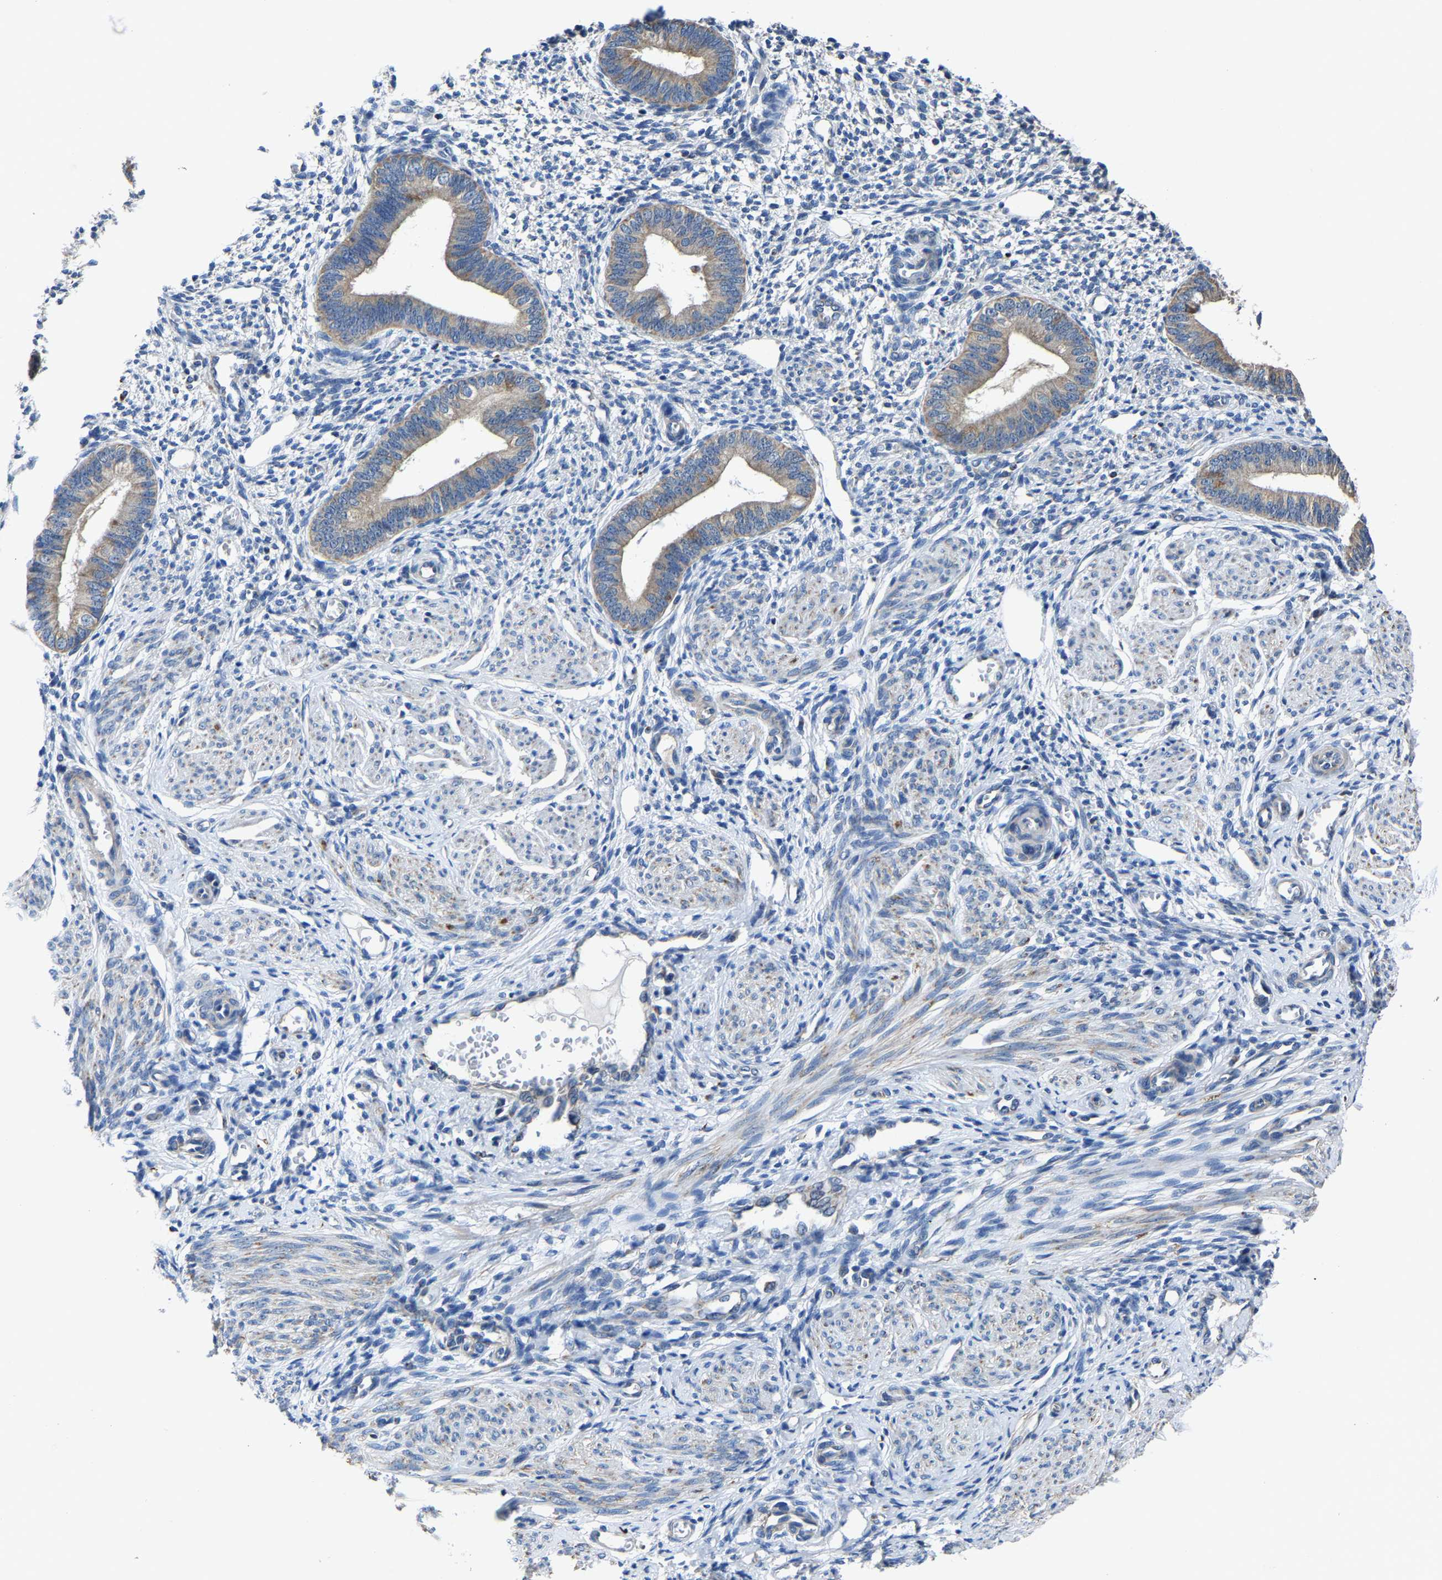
{"staining": {"intensity": "negative", "quantity": "none", "location": "none"}, "tissue": "endometrium", "cell_type": "Cells in endometrial stroma", "image_type": "normal", "snomed": [{"axis": "morphology", "description": "Normal tissue, NOS"}, {"axis": "topography", "description": "Endometrium"}], "caption": "Endometrium stained for a protein using immunohistochemistry shows no staining cells in endometrial stroma.", "gene": "AGK", "patient": {"sex": "female", "age": 46}}